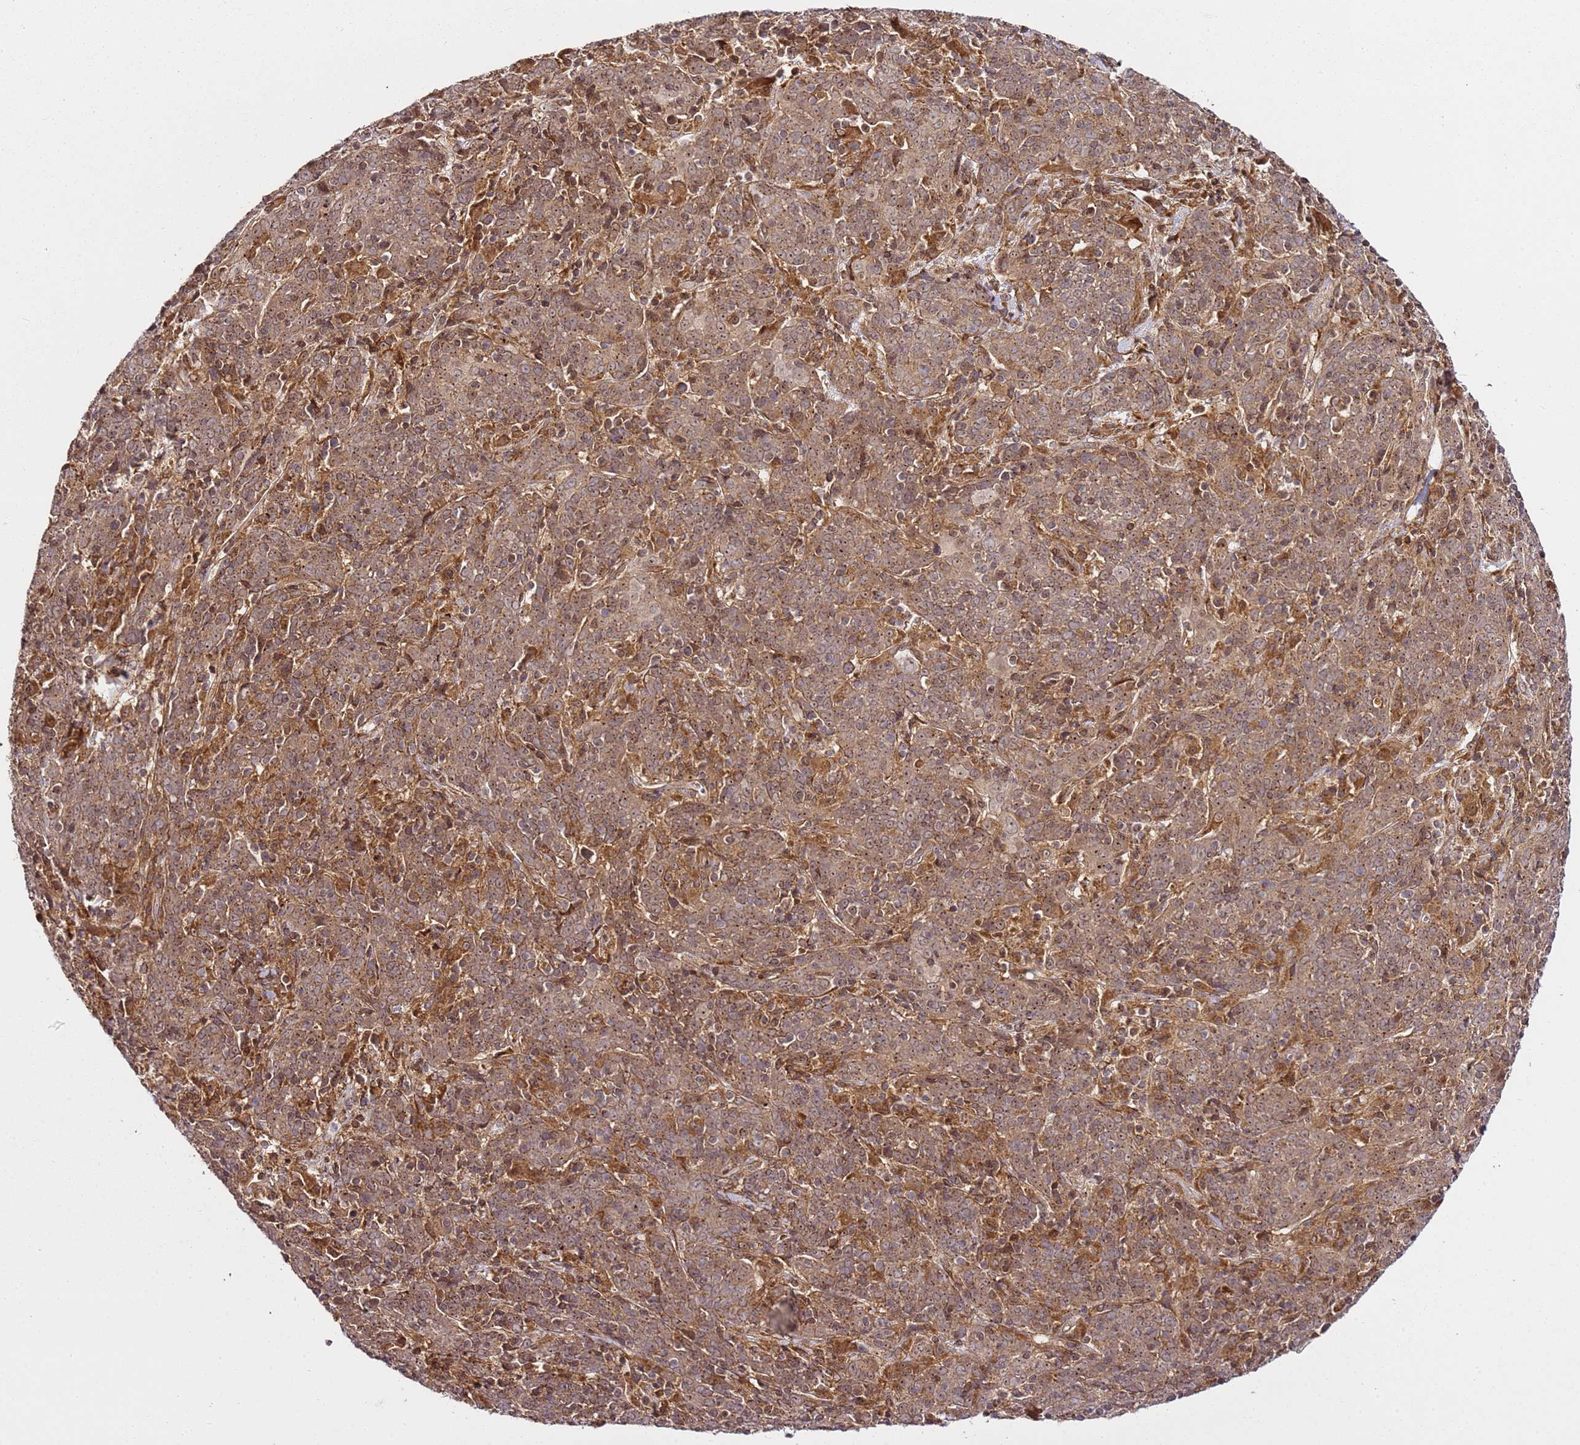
{"staining": {"intensity": "moderate", "quantity": ">75%", "location": "cytoplasmic/membranous,nuclear"}, "tissue": "cervical cancer", "cell_type": "Tumor cells", "image_type": "cancer", "snomed": [{"axis": "morphology", "description": "Squamous cell carcinoma, NOS"}, {"axis": "topography", "description": "Cervix"}], "caption": "Approximately >75% of tumor cells in cervical cancer (squamous cell carcinoma) display moderate cytoplasmic/membranous and nuclear protein staining as visualized by brown immunohistochemical staining.", "gene": "RASA3", "patient": {"sex": "female", "age": 67}}